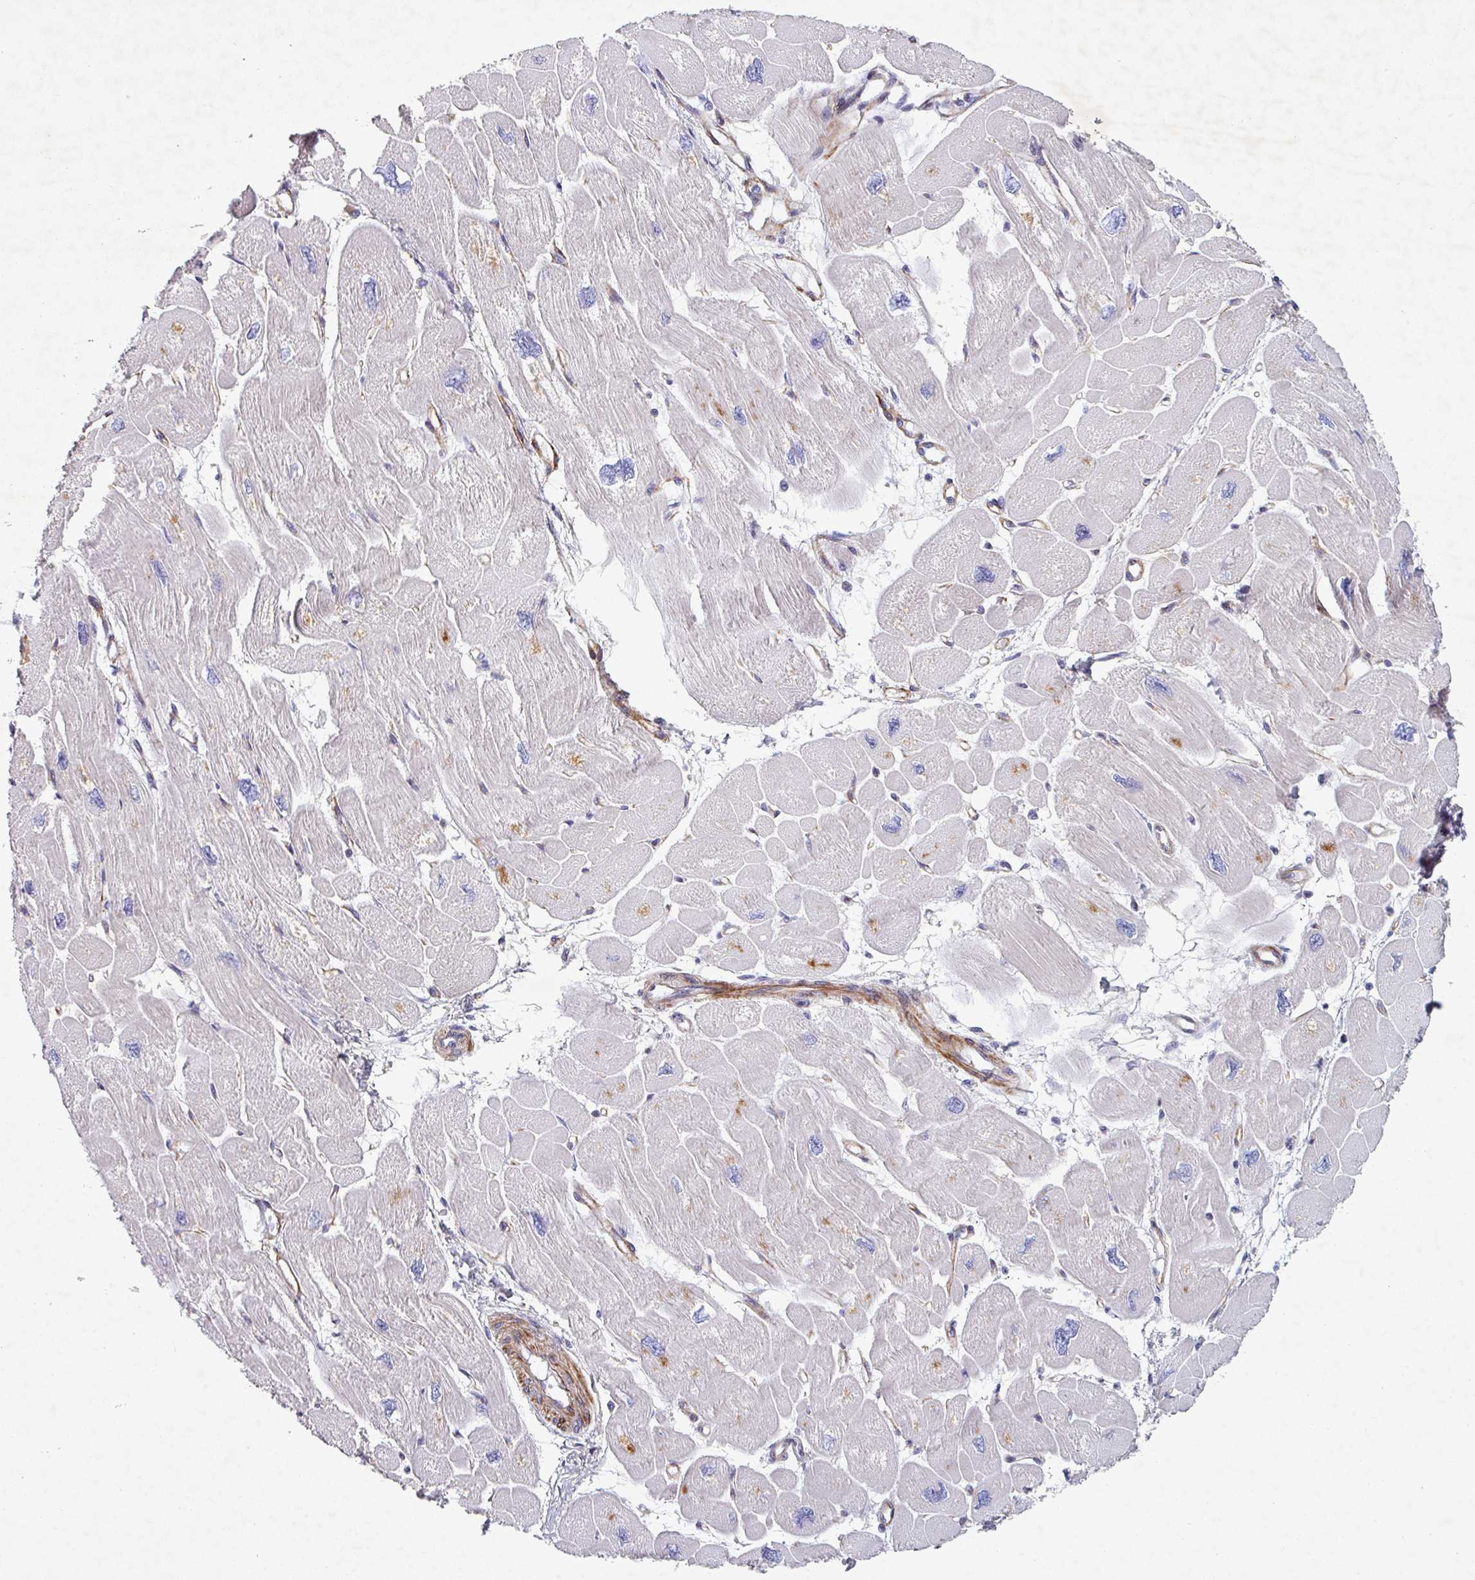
{"staining": {"intensity": "weak", "quantity": "25%-75%", "location": "cytoplasmic/membranous"}, "tissue": "heart muscle", "cell_type": "Cardiomyocytes", "image_type": "normal", "snomed": [{"axis": "morphology", "description": "Normal tissue, NOS"}, {"axis": "topography", "description": "Heart"}], "caption": "An image showing weak cytoplasmic/membranous expression in approximately 25%-75% of cardiomyocytes in normal heart muscle, as visualized by brown immunohistochemical staining.", "gene": "ATP2C2", "patient": {"sex": "male", "age": 42}}